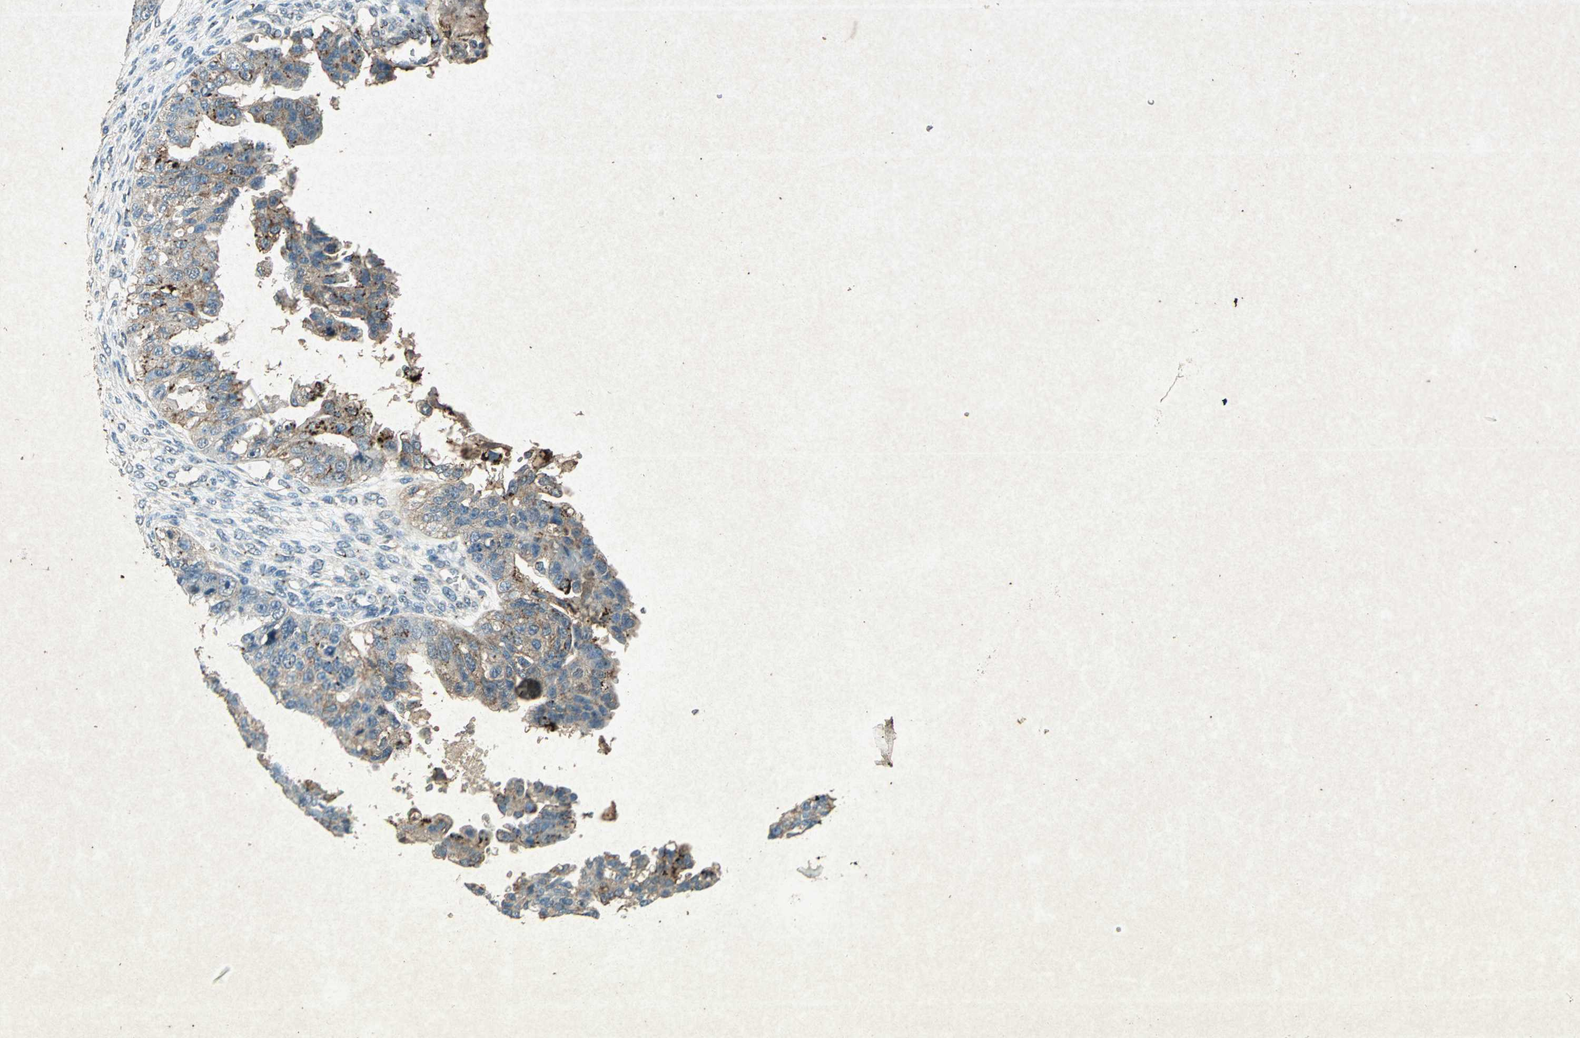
{"staining": {"intensity": "moderate", "quantity": ">75%", "location": "cytoplasmic/membranous"}, "tissue": "ovarian cancer", "cell_type": "Tumor cells", "image_type": "cancer", "snomed": [{"axis": "morphology", "description": "Cystadenocarcinoma, serous, NOS"}, {"axis": "topography", "description": "Ovary"}], "caption": "Tumor cells demonstrate medium levels of moderate cytoplasmic/membranous positivity in about >75% of cells in human ovarian cancer. Ihc stains the protein in brown and the nuclei are stained blue.", "gene": "PSEN1", "patient": {"sex": "female", "age": 58}}